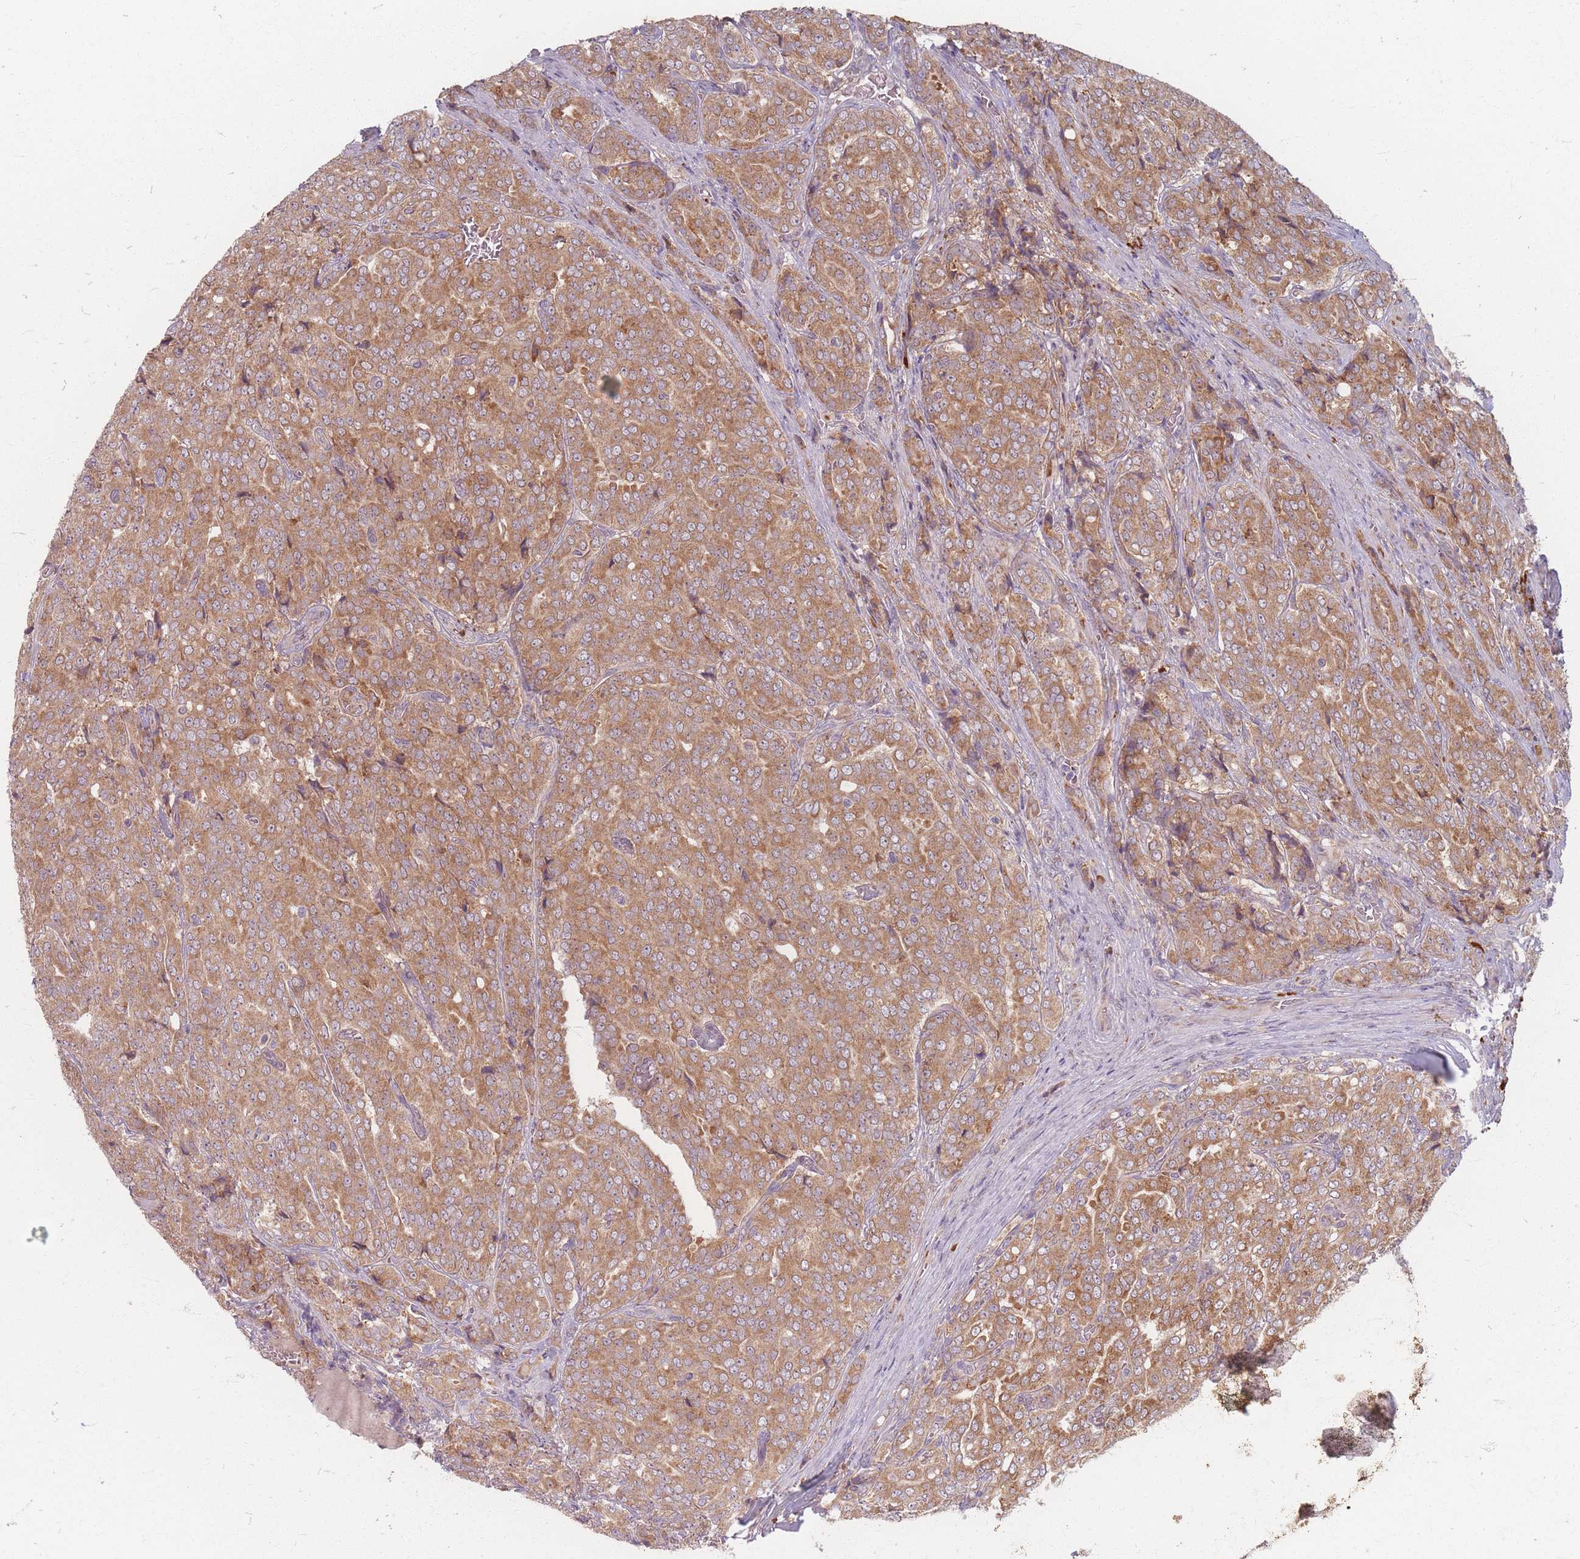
{"staining": {"intensity": "moderate", "quantity": ">75%", "location": "cytoplasmic/membranous"}, "tissue": "prostate cancer", "cell_type": "Tumor cells", "image_type": "cancer", "snomed": [{"axis": "morphology", "description": "Adenocarcinoma, High grade"}, {"axis": "topography", "description": "Prostate"}], "caption": "Immunohistochemical staining of human prostate cancer reveals moderate cytoplasmic/membranous protein positivity in about >75% of tumor cells.", "gene": "SMIM14", "patient": {"sex": "male", "age": 68}}